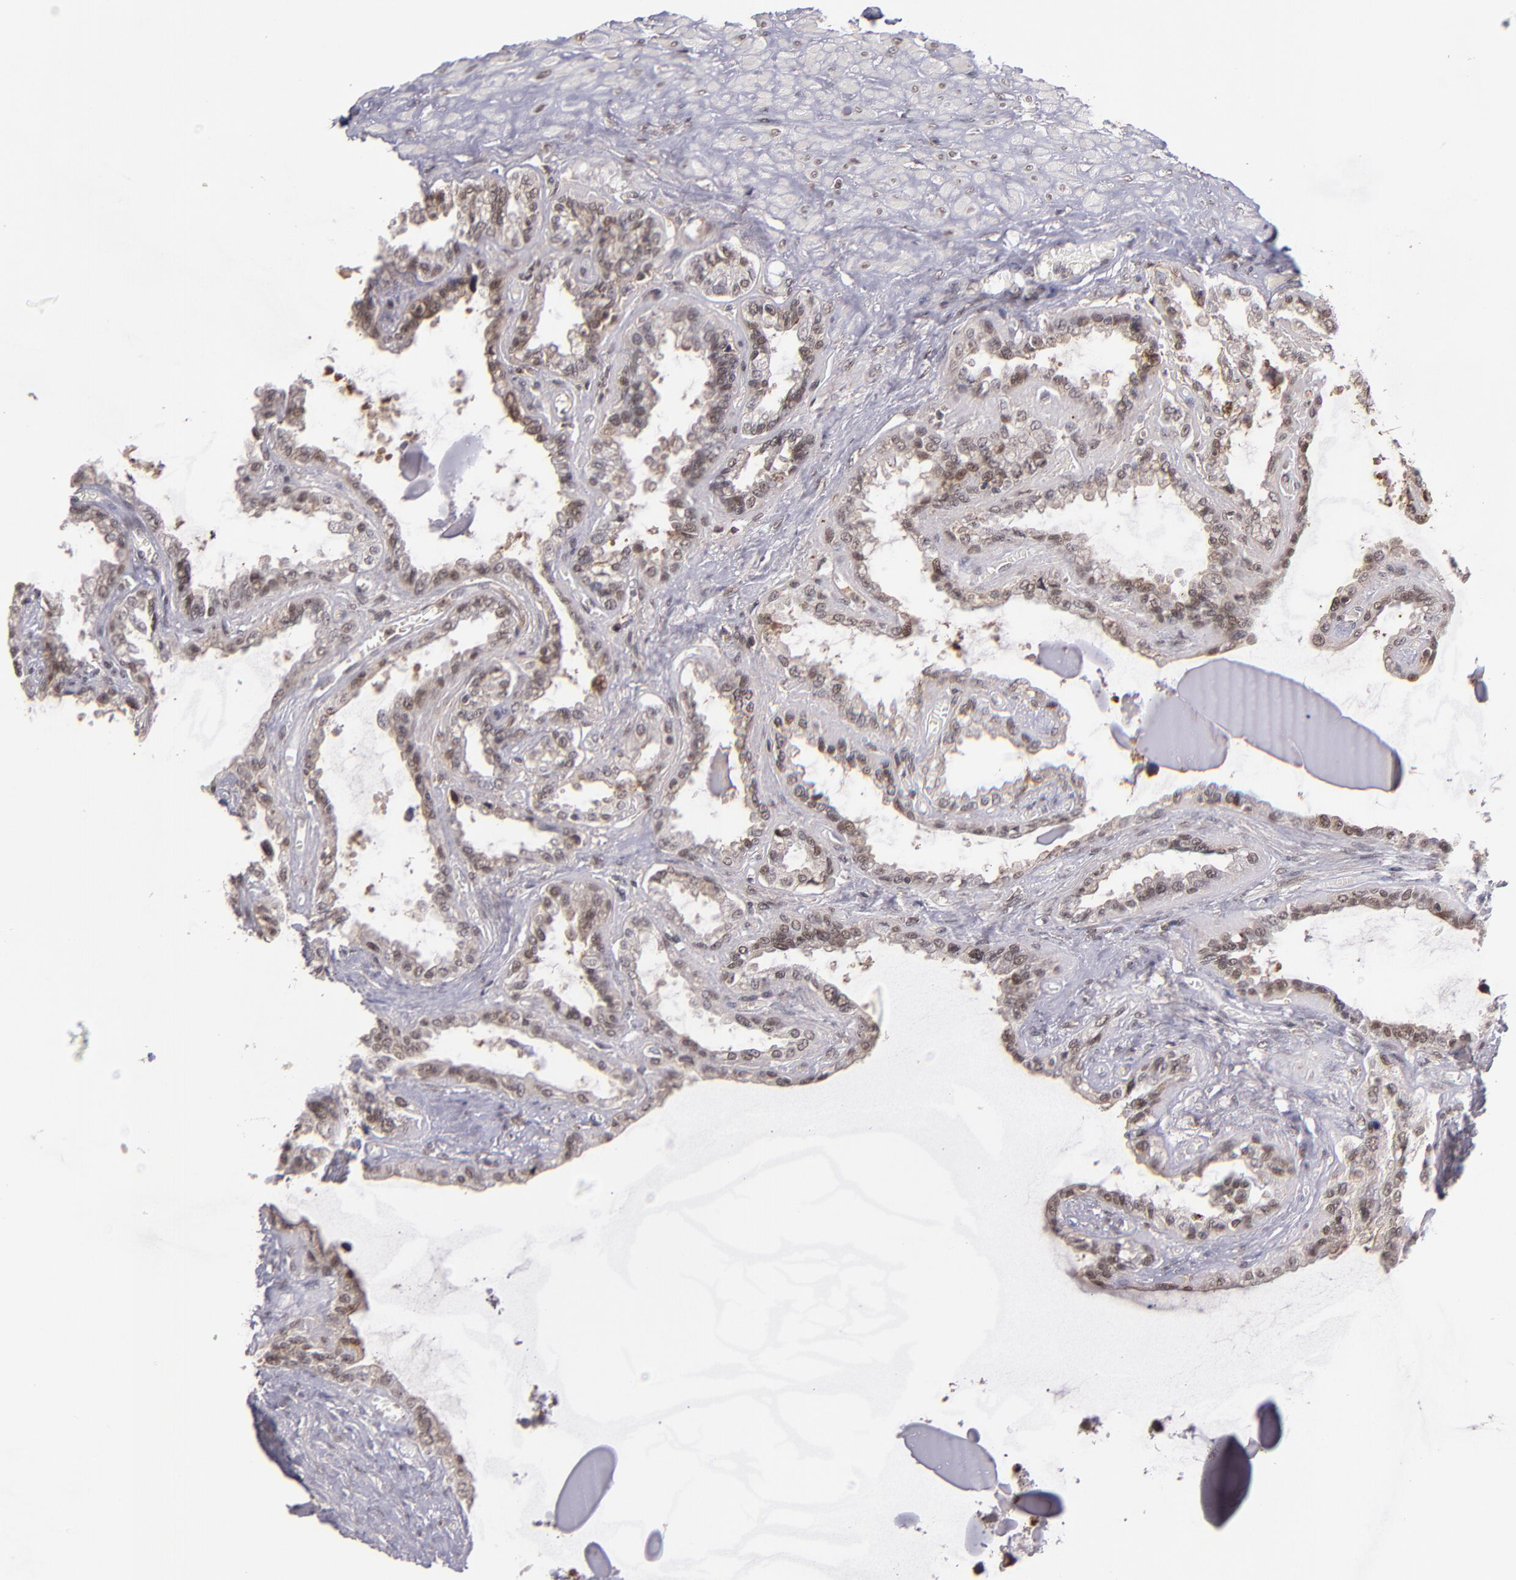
{"staining": {"intensity": "moderate", "quantity": "25%-75%", "location": "nuclear"}, "tissue": "seminal vesicle", "cell_type": "Glandular cells", "image_type": "normal", "snomed": [{"axis": "morphology", "description": "Normal tissue, NOS"}, {"axis": "morphology", "description": "Inflammation, NOS"}, {"axis": "topography", "description": "Urinary bladder"}, {"axis": "topography", "description": "Prostate"}, {"axis": "topography", "description": "Seminal veicle"}], "caption": "A high-resolution histopathology image shows immunohistochemistry (IHC) staining of normal seminal vesicle, which exhibits moderate nuclear positivity in approximately 25%-75% of glandular cells. (Stains: DAB in brown, nuclei in blue, Microscopy: brightfield microscopy at high magnification).", "gene": "EP300", "patient": {"sex": "male", "age": 82}}